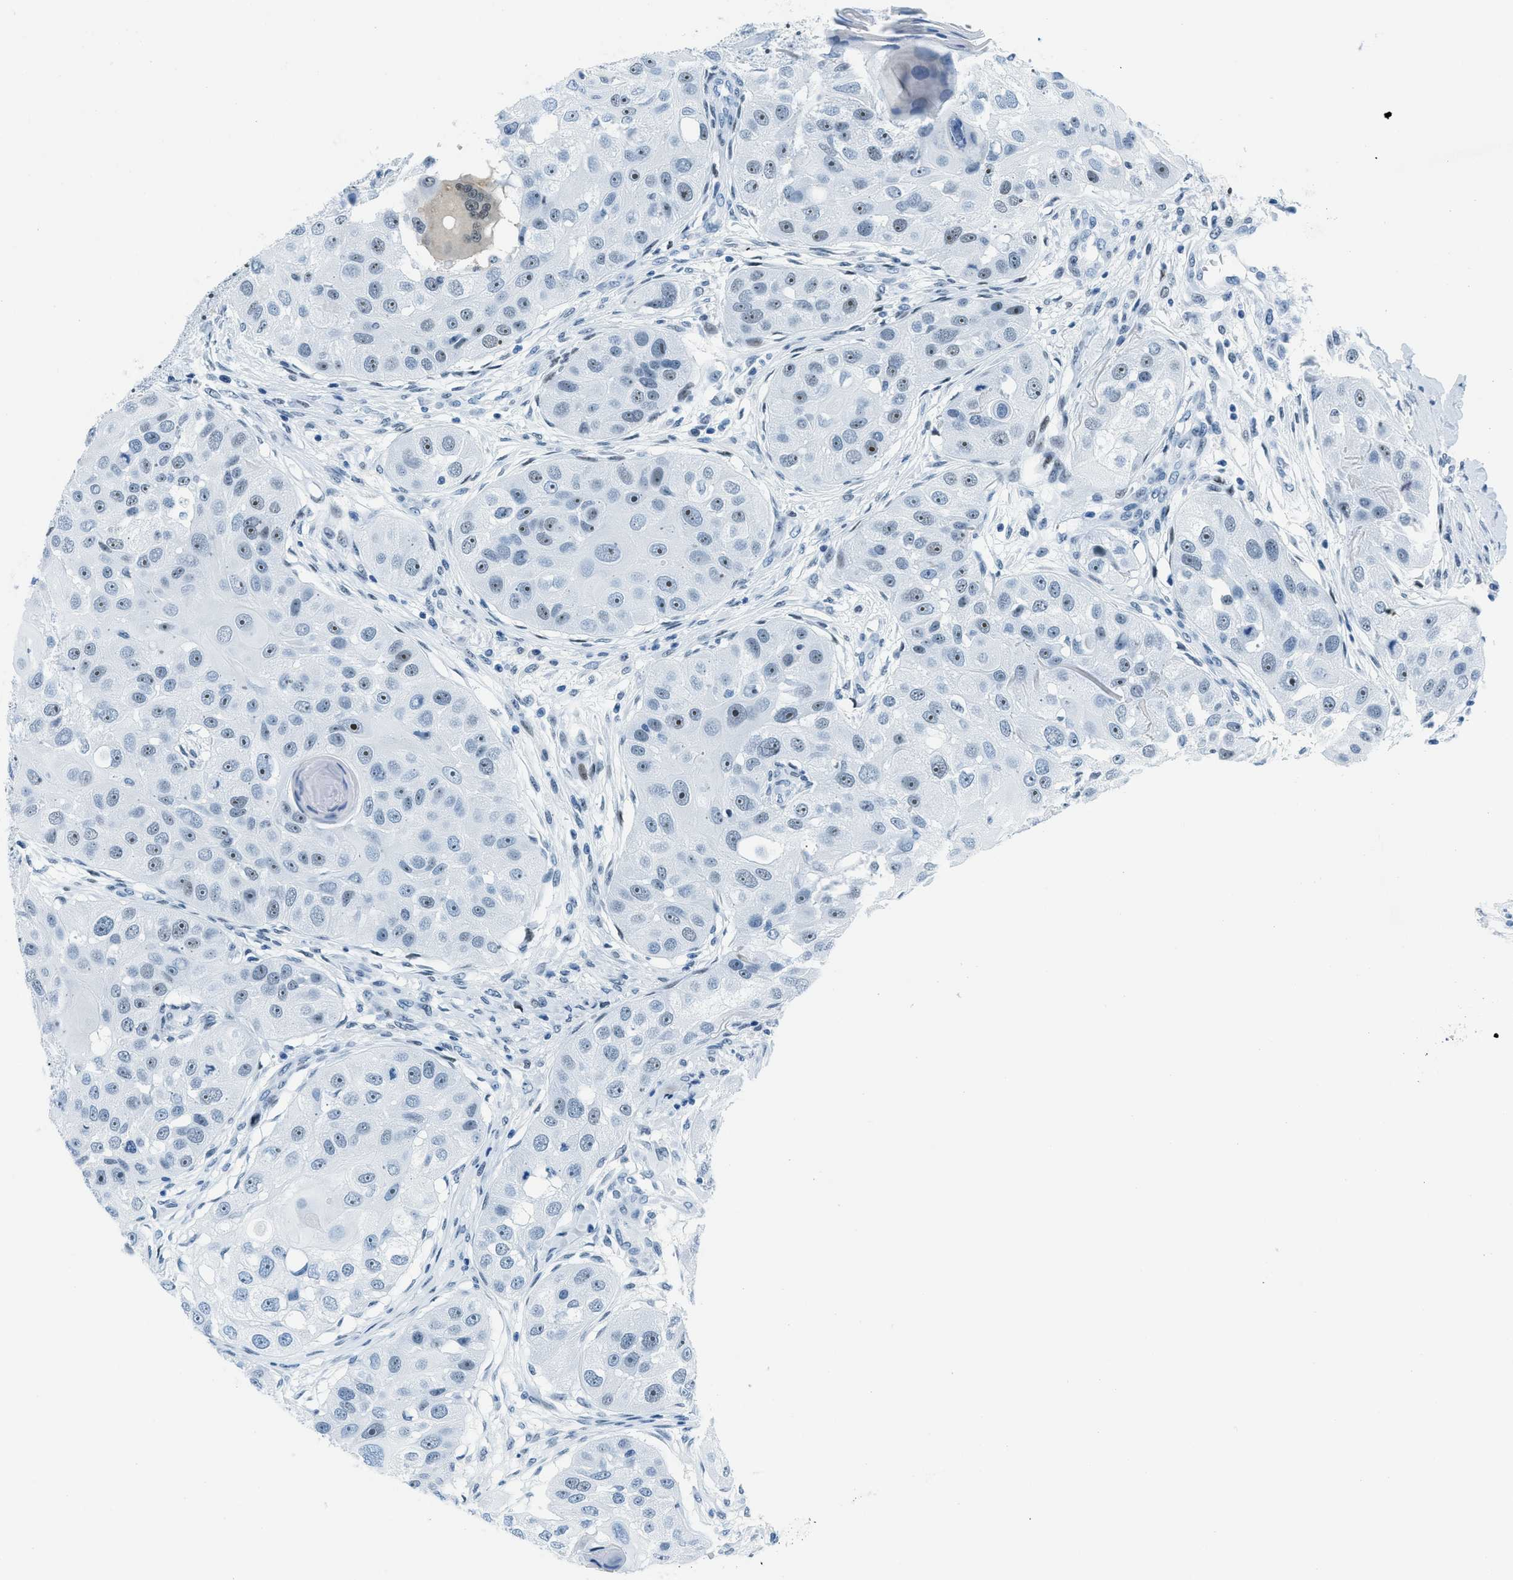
{"staining": {"intensity": "moderate", "quantity": "25%-75%", "location": "nuclear"}, "tissue": "head and neck cancer", "cell_type": "Tumor cells", "image_type": "cancer", "snomed": [{"axis": "morphology", "description": "Normal tissue, NOS"}, {"axis": "morphology", "description": "Squamous cell carcinoma, NOS"}, {"axis": "topography", "description": "Skeletal muscle"}, {"axis": "topography", "description": "Head-Neck"}], "caption": "Tumor cells display medium levels of moderate nuclear staining in approximately 25%-75% of cells in head and neck cancer (squamous cell carcinoma).", "gene": "PLA2G2A", "patient": {"sex": "male", "age": 51}}